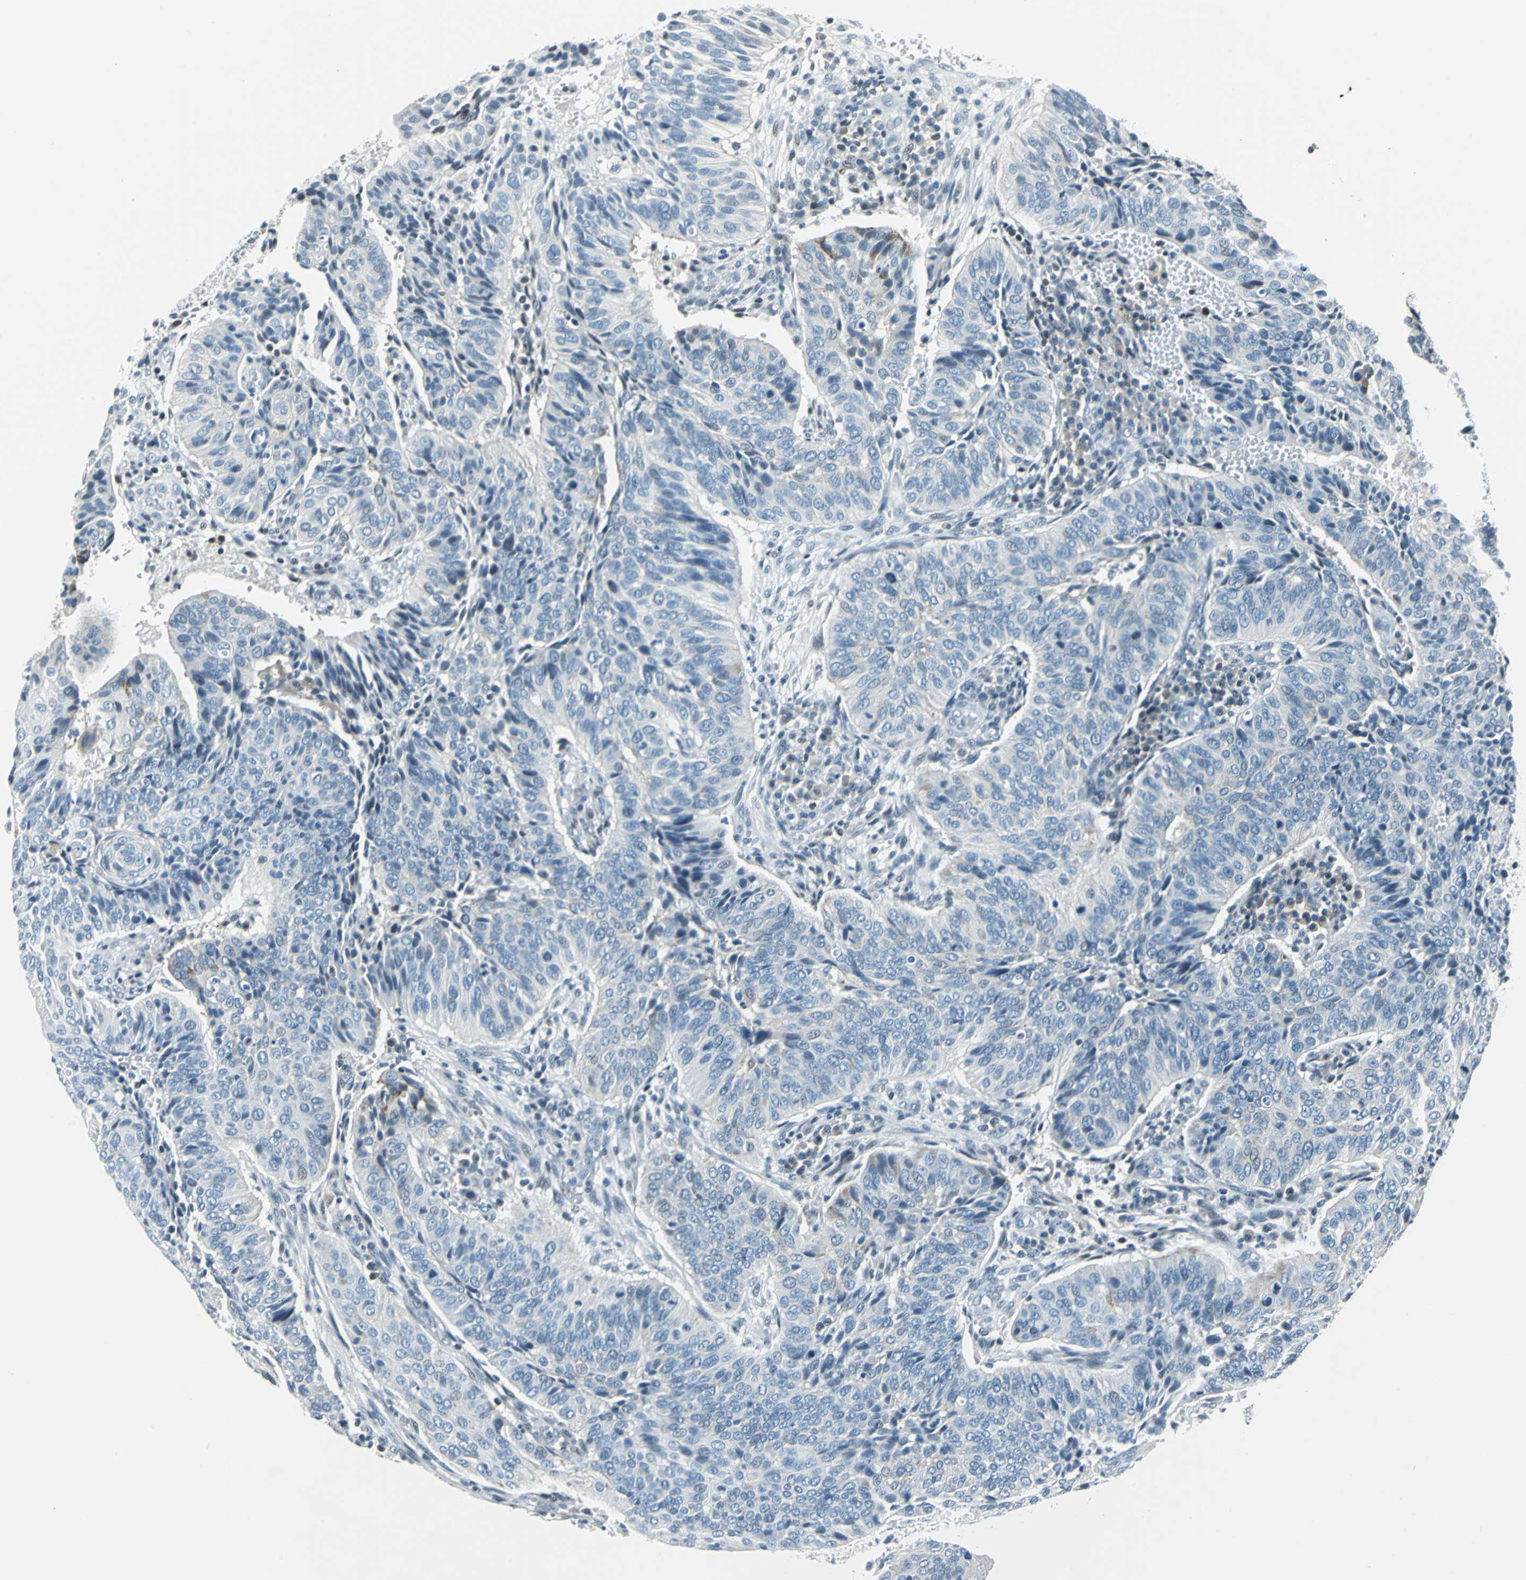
{"staining": {"intensity": "negative", "quantity": "none", "location": "none"}, "tissue": "cervical cancer", "cell_type": "Tumor cells", "image_type": "cancer", "snomed": [{"axis": "morphology", "description": "Squamous cell carcinoma, NOS"}, {"axis": "topography", "description": "Cervix"}], "caption": "Immunohistochemistry (IHC) photomicrograph of cervical squamous cell carcinoma stained for a protein (brown), which displays no staining in tumor cells. (Stains: DAB (3,3'-diaminobenzidine) IHC with hematoxylin counter stain, Microscopy: brightfield microscopy at high magnification).", "gene": "HCFC2", "patient": {"sex": "female", "age": 39}}